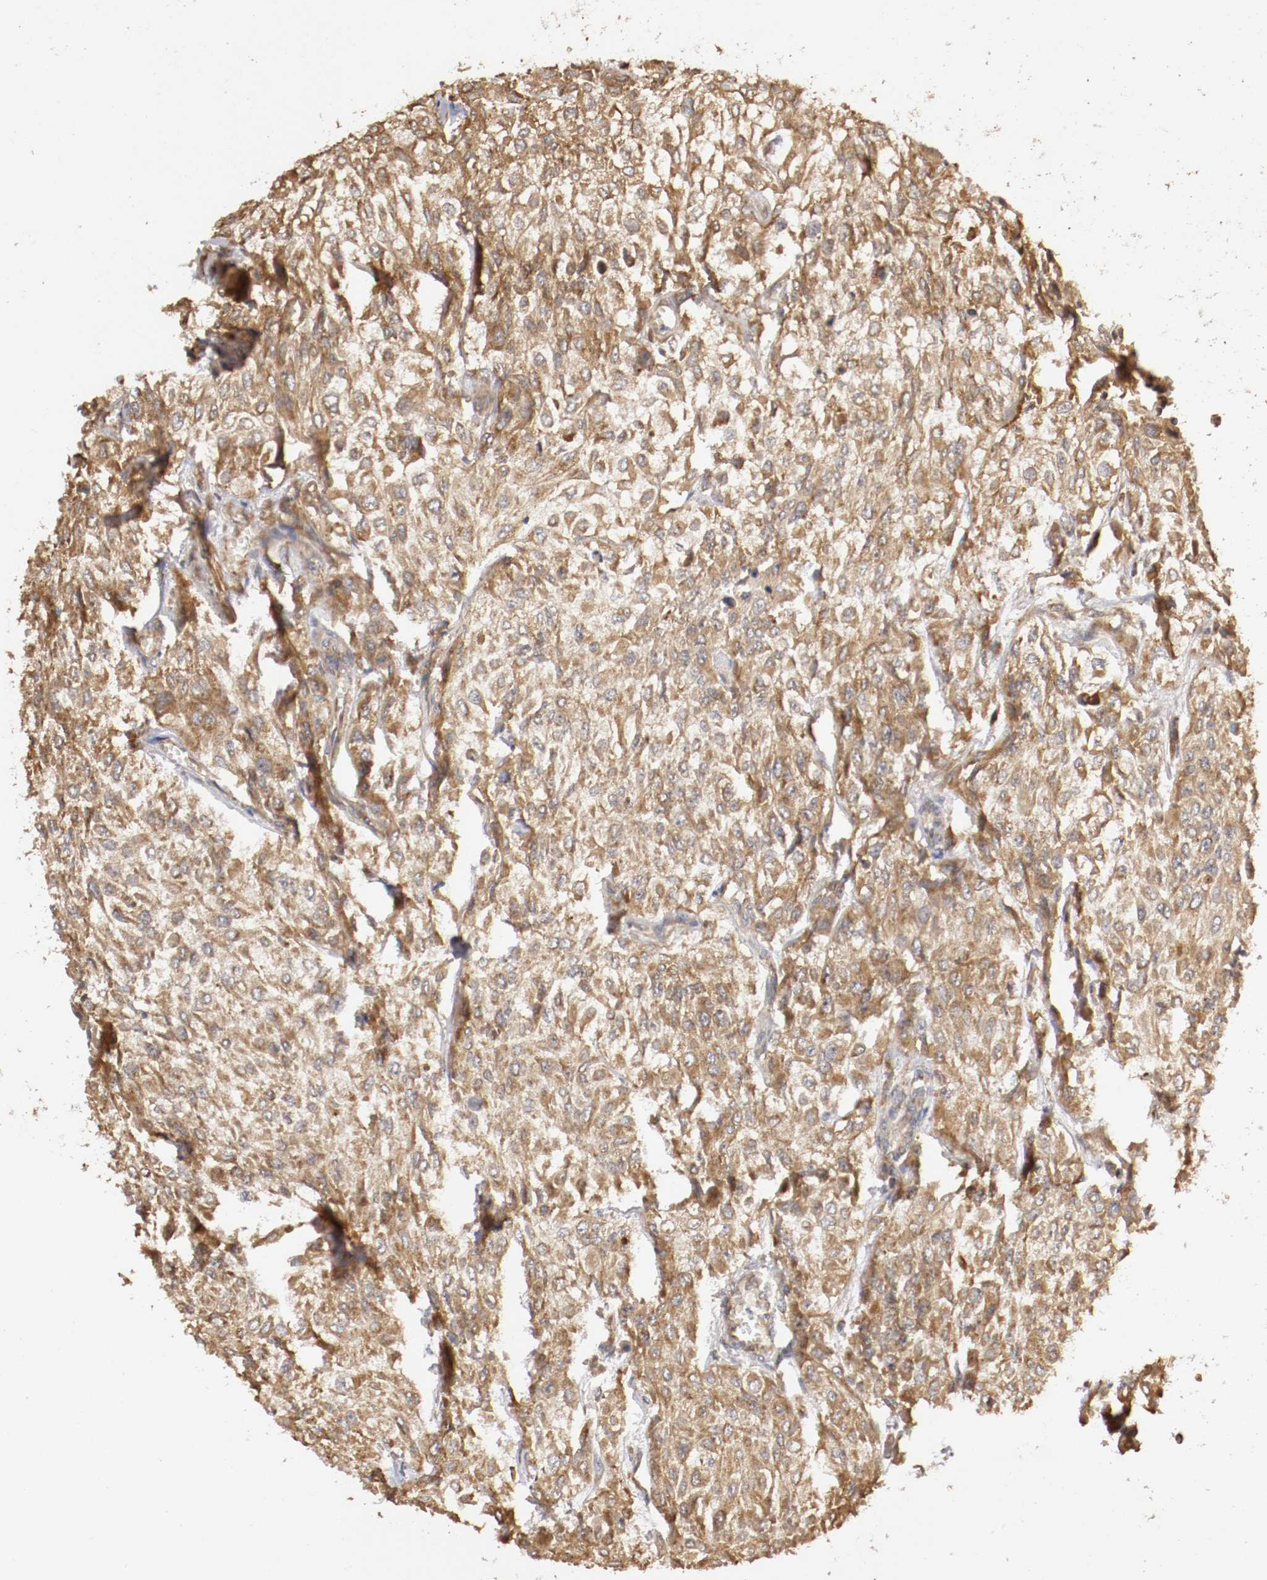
{"staining": {"intensity": "moderate", "quantity": ">75%", "location": "cytoplasmic/membranous"}, "tissue": "urothelial cancer", "cell_type": "Tumor cells", "image_type": "cancer", "snomed": [{"axis": "morphology", "description": "Urothelial carcinoma, High grade"}, {"axis": "topography", "description": "Urinary bladder"}], "caption": "Urothelial carcinoma (high-grade) tissue reveals moderate cytoplasmic/membranous expression in about >75% of tumor cells", "gene": "VEZT", "patient": {"sex": "male", "age": 57}}